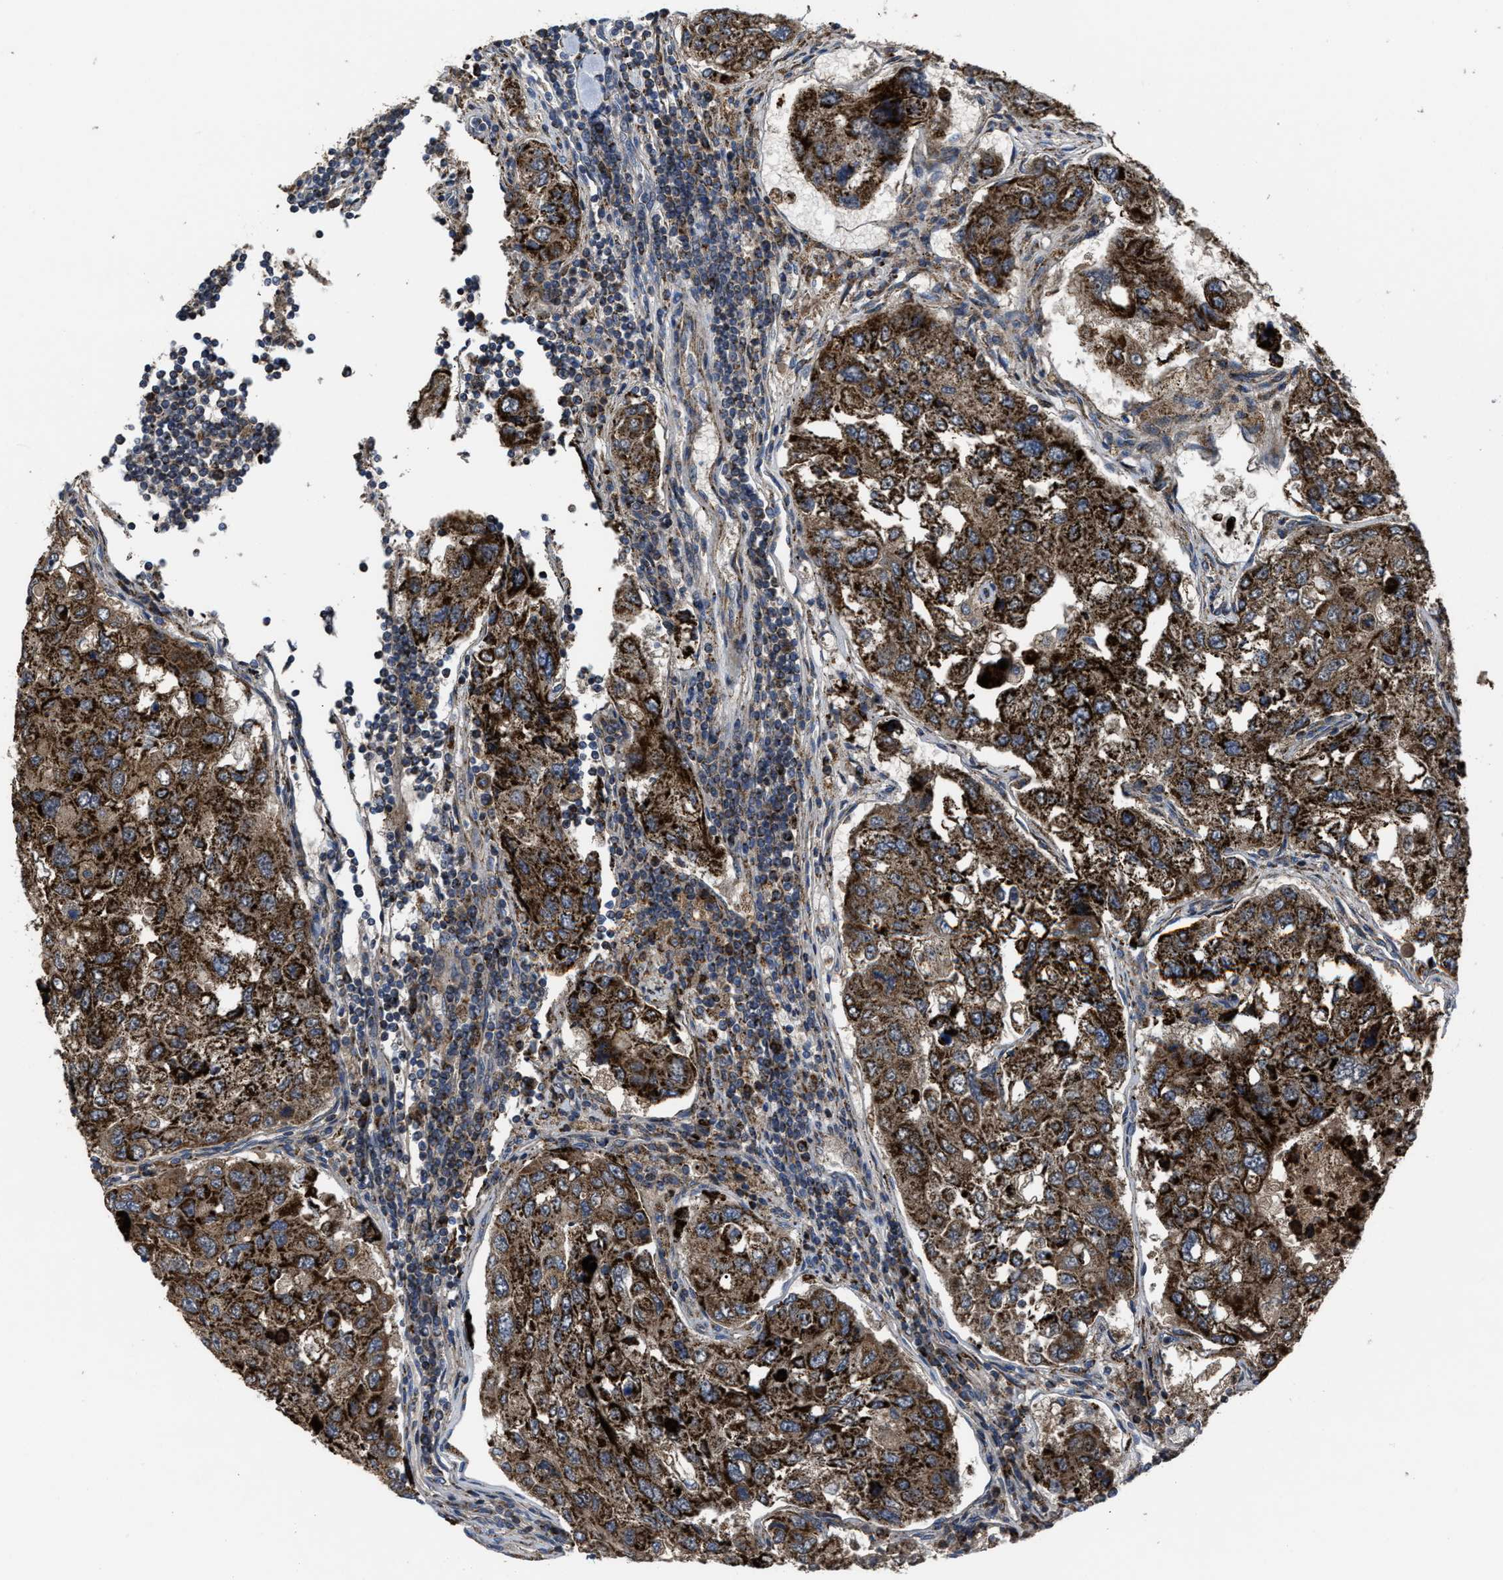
{"staining": {"intensity": "strong", "quantity": ">75%", "location": "cytoplasmic/membranous"}, "tissue": "urothelial cancer", "cell_type": "Tumor cells", "image_type": "cancer", "snomed": [{"axis": "morphology", "description": "Urothelial carcinoma, High grade"}, {"axis": "topography", "description": "Lymph node"}, {"axis": "topography", "description": "Urinary bladder"}], "caption": "This photomicrograph shows high-grade urothelial carcinoma stained with immunohistochemistry (IHC) to label a protein in brown. The cytoplasmic/membranous of tumor cells show strong positivity for the protein. Nuclei are counter-stained blue.", "gene": "PASK", "patient": {"sex": "male", "age": 51}}